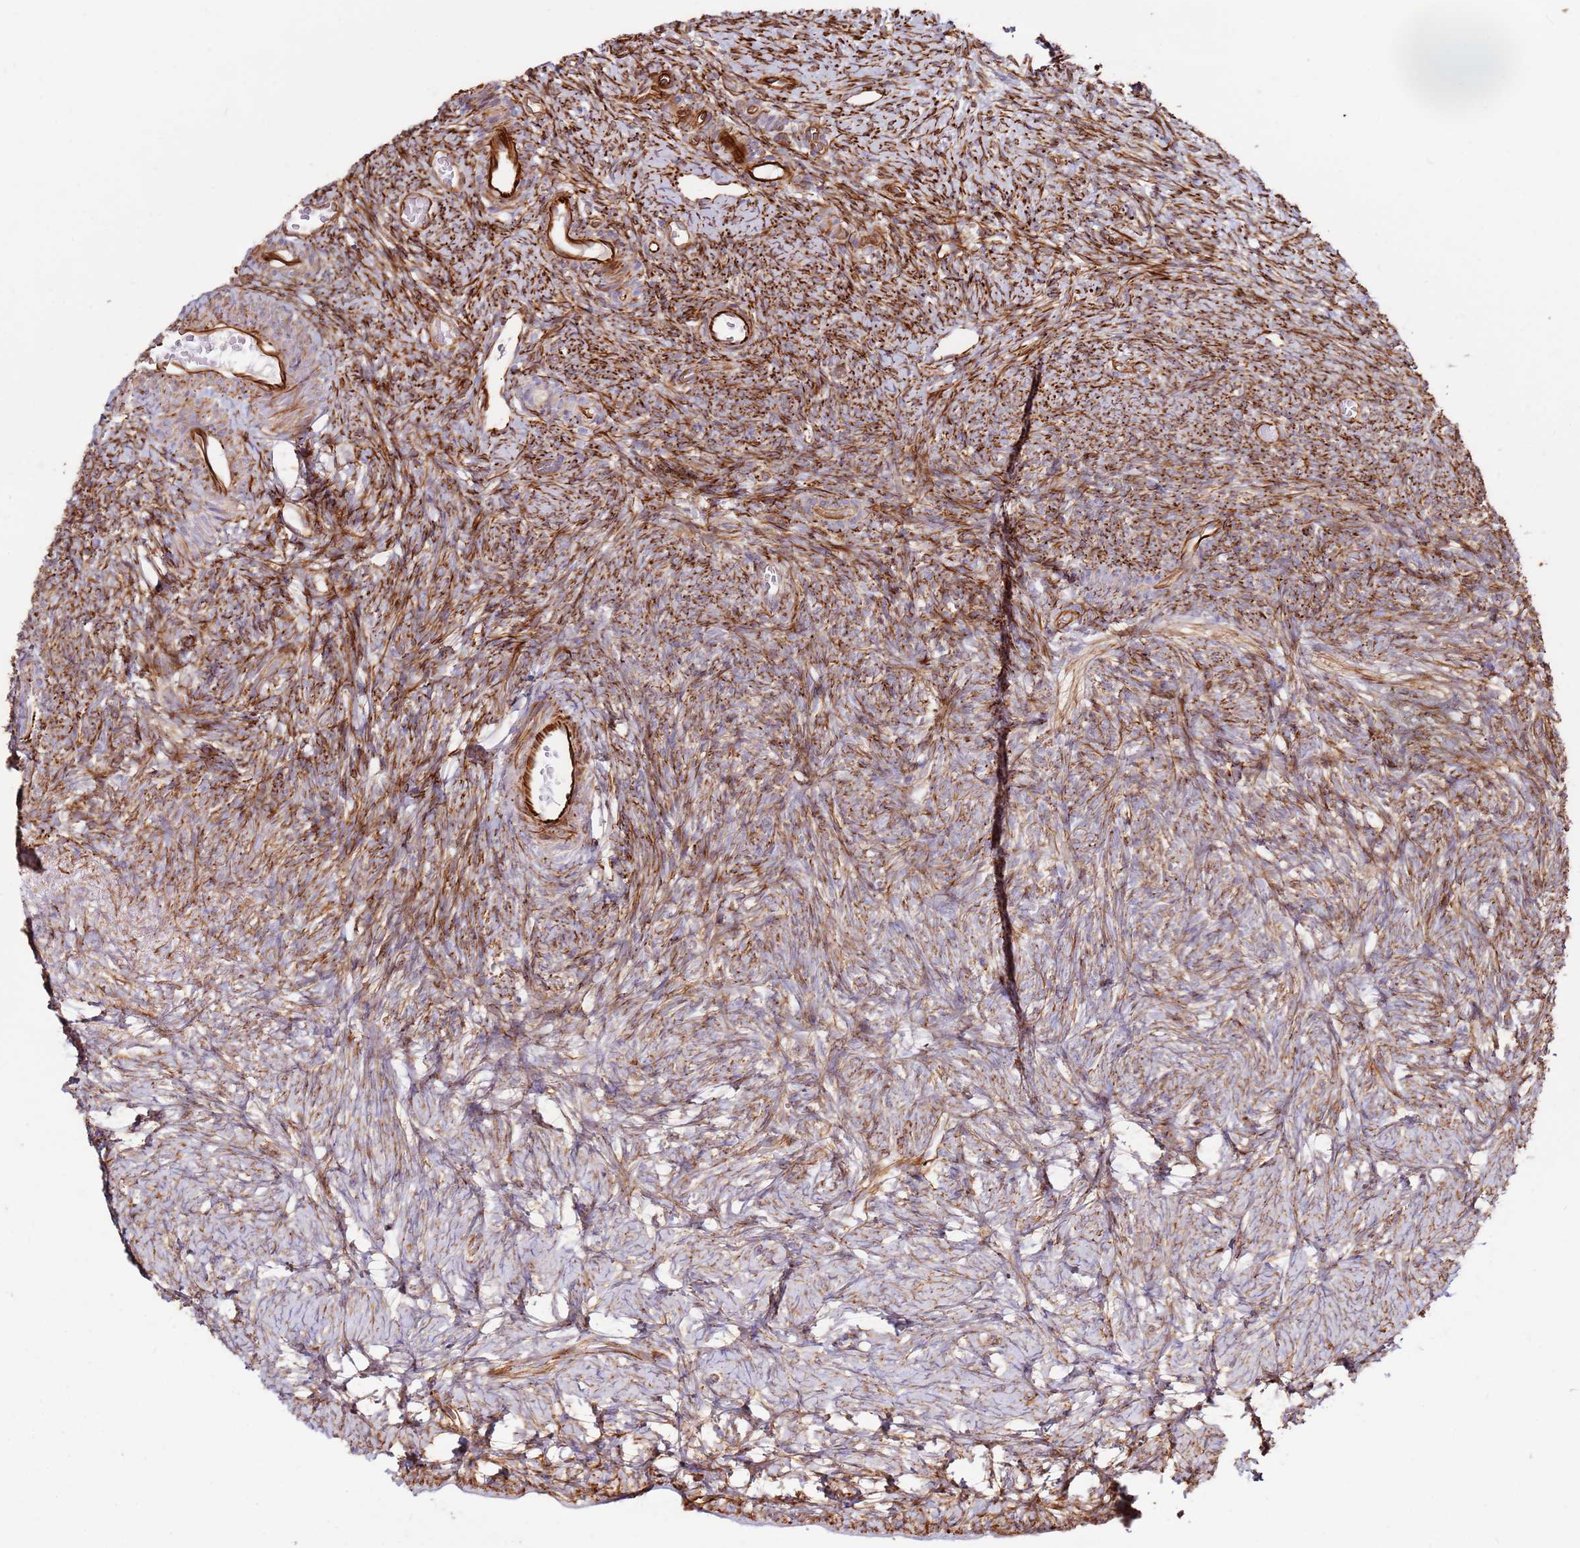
{"staining": {"intensity": "moderate", "quantity": ">75%", "location": "cytoplasmic/membranous"}, "tissue": "ovary", "cell_type": "Ovarian stroma cells", "image_type": "normal", "snomed": [{"axis": "morphology", "description": "Normal tissue, NOS"}, {"axis": "topography", "description": "Ovary"}], "caption": "Moderate cytoplasmic/membranous staining for a protein is seen in about >75% of ovarian stroma cells of unremarkable ovary using immunohistochemistry (IHC).", "gene": "MRGPRE", "patient": {"sex": "female", "age": 39}}